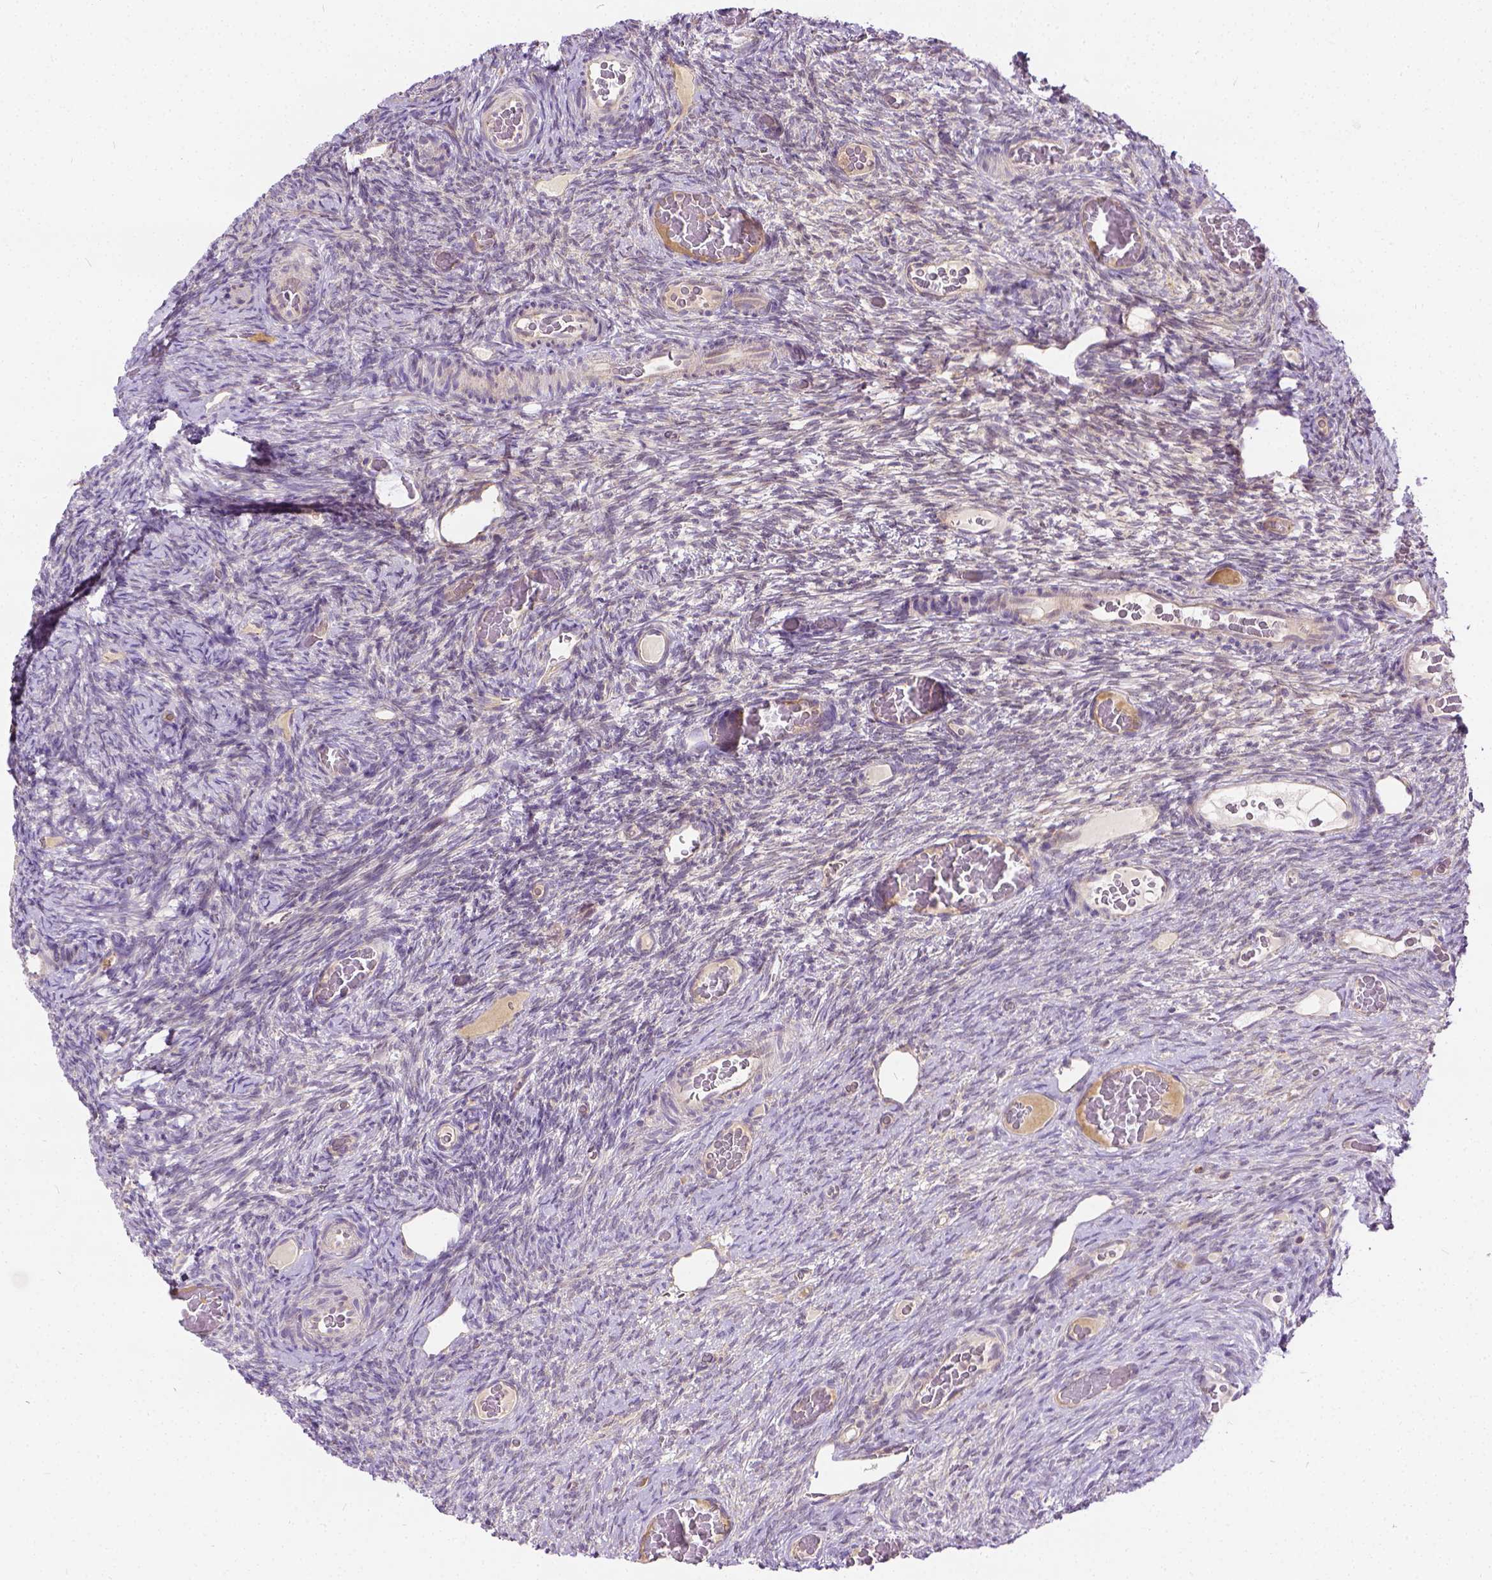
{"staining": {"intensity": "negative", "quantity": "none", "location": "none"}, "tissue": "ovary", "cell_type": "Ovarian stroma cells", "image_type": "normal", "snomed": [{"axis": "morphology", "description": "Normal tissue, NOS"}, {"axis": "topography", "description": "Ovary"}], "caption": "IHC micrograph of benign ovary stained for a protein (brown), which shows no positivity in ovarian stroma cells.", "gene": "CADM4", "patient": {"sex": "female", "age": 34}}